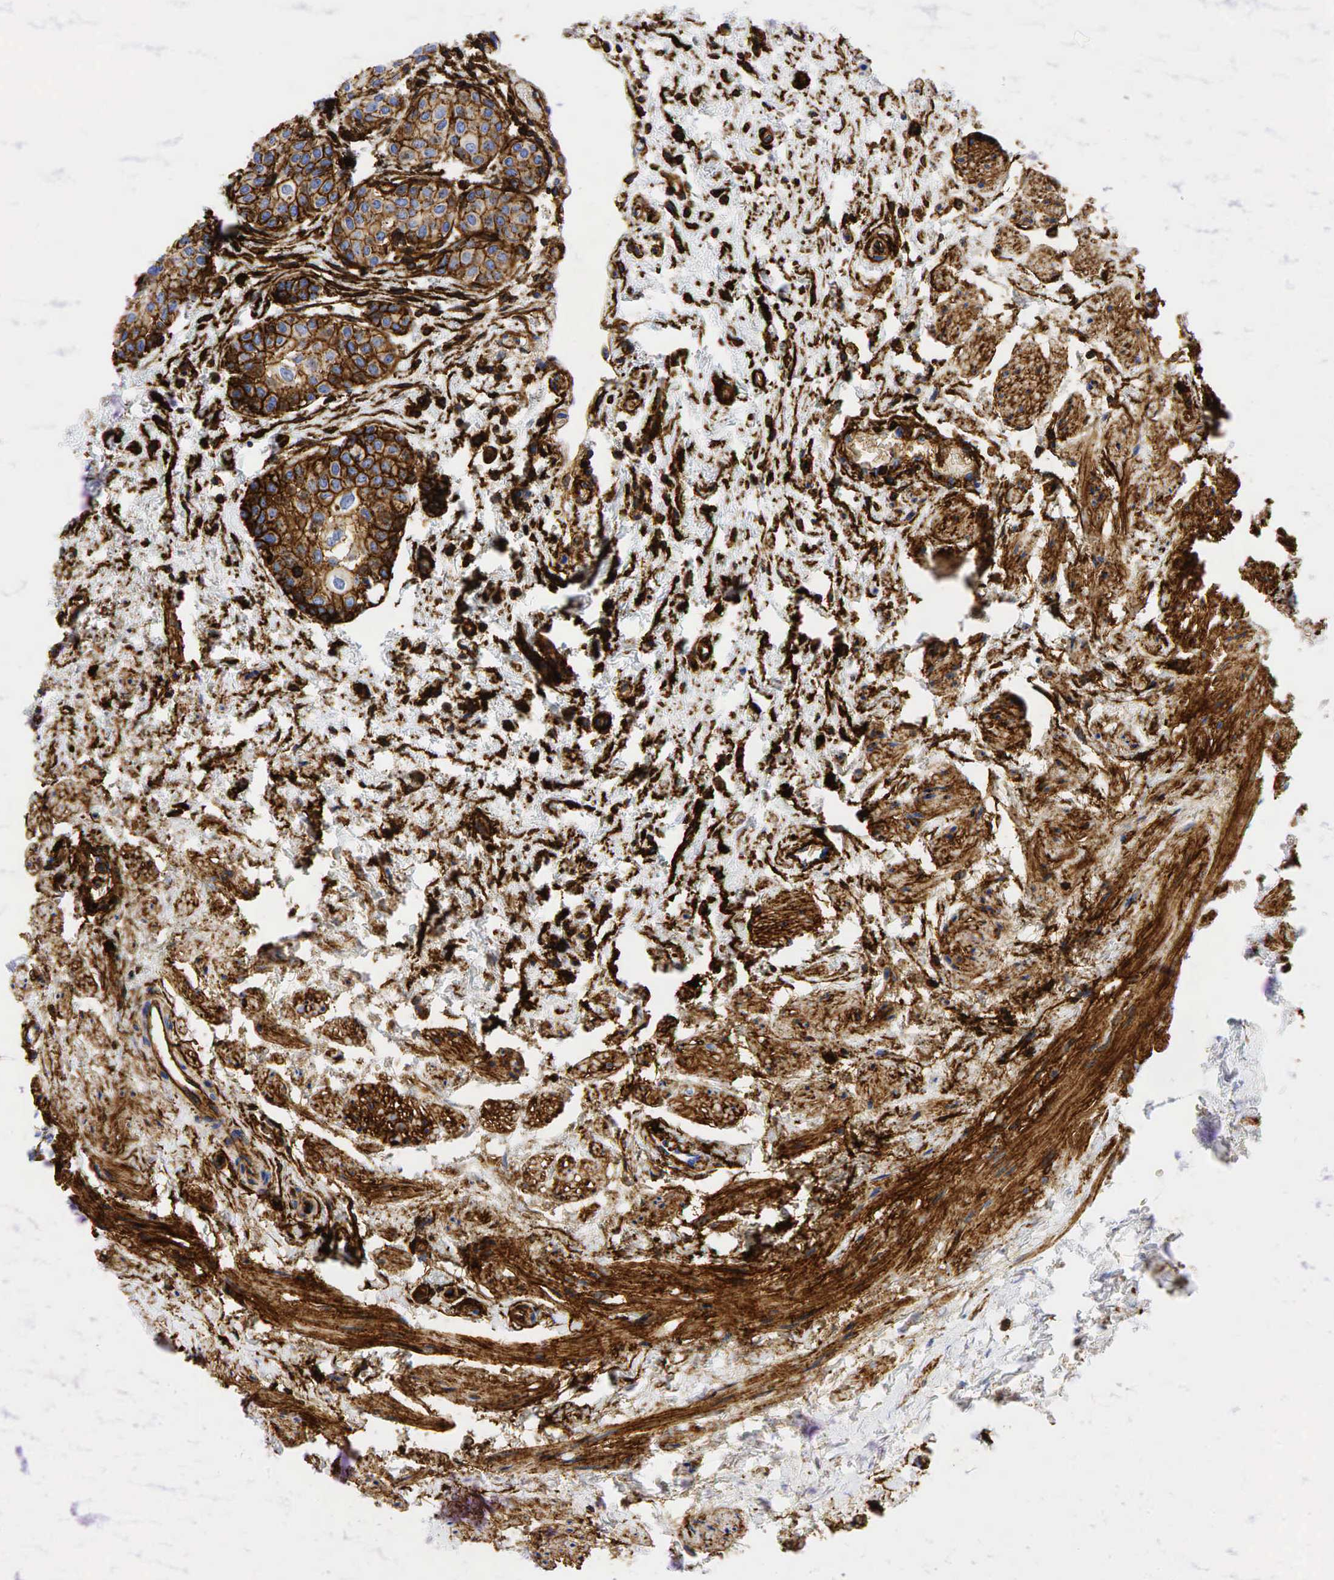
{"staining": {"intensity": "strong", "quantity": ">75%", "location": "cytoplasmic/membranous"}, "tissue": "urinary bladder", "cell_type": "Urothelial cells", "image_type": "normal", "snomed": [{"axis": "morphology", "description": "Normal tissue, NOS"}, {"axis": "topography", "description": "Urinary bladder"}], "caption": "Immunohistochemical staining of benign human urinary bladder shows high levels of strong cytoplasmic/membranous staining in about >75% of urothelial cells. Nuclei are stained in blue.", "gene": "CD44", "patient": {"sex": "male", "age": 72}}